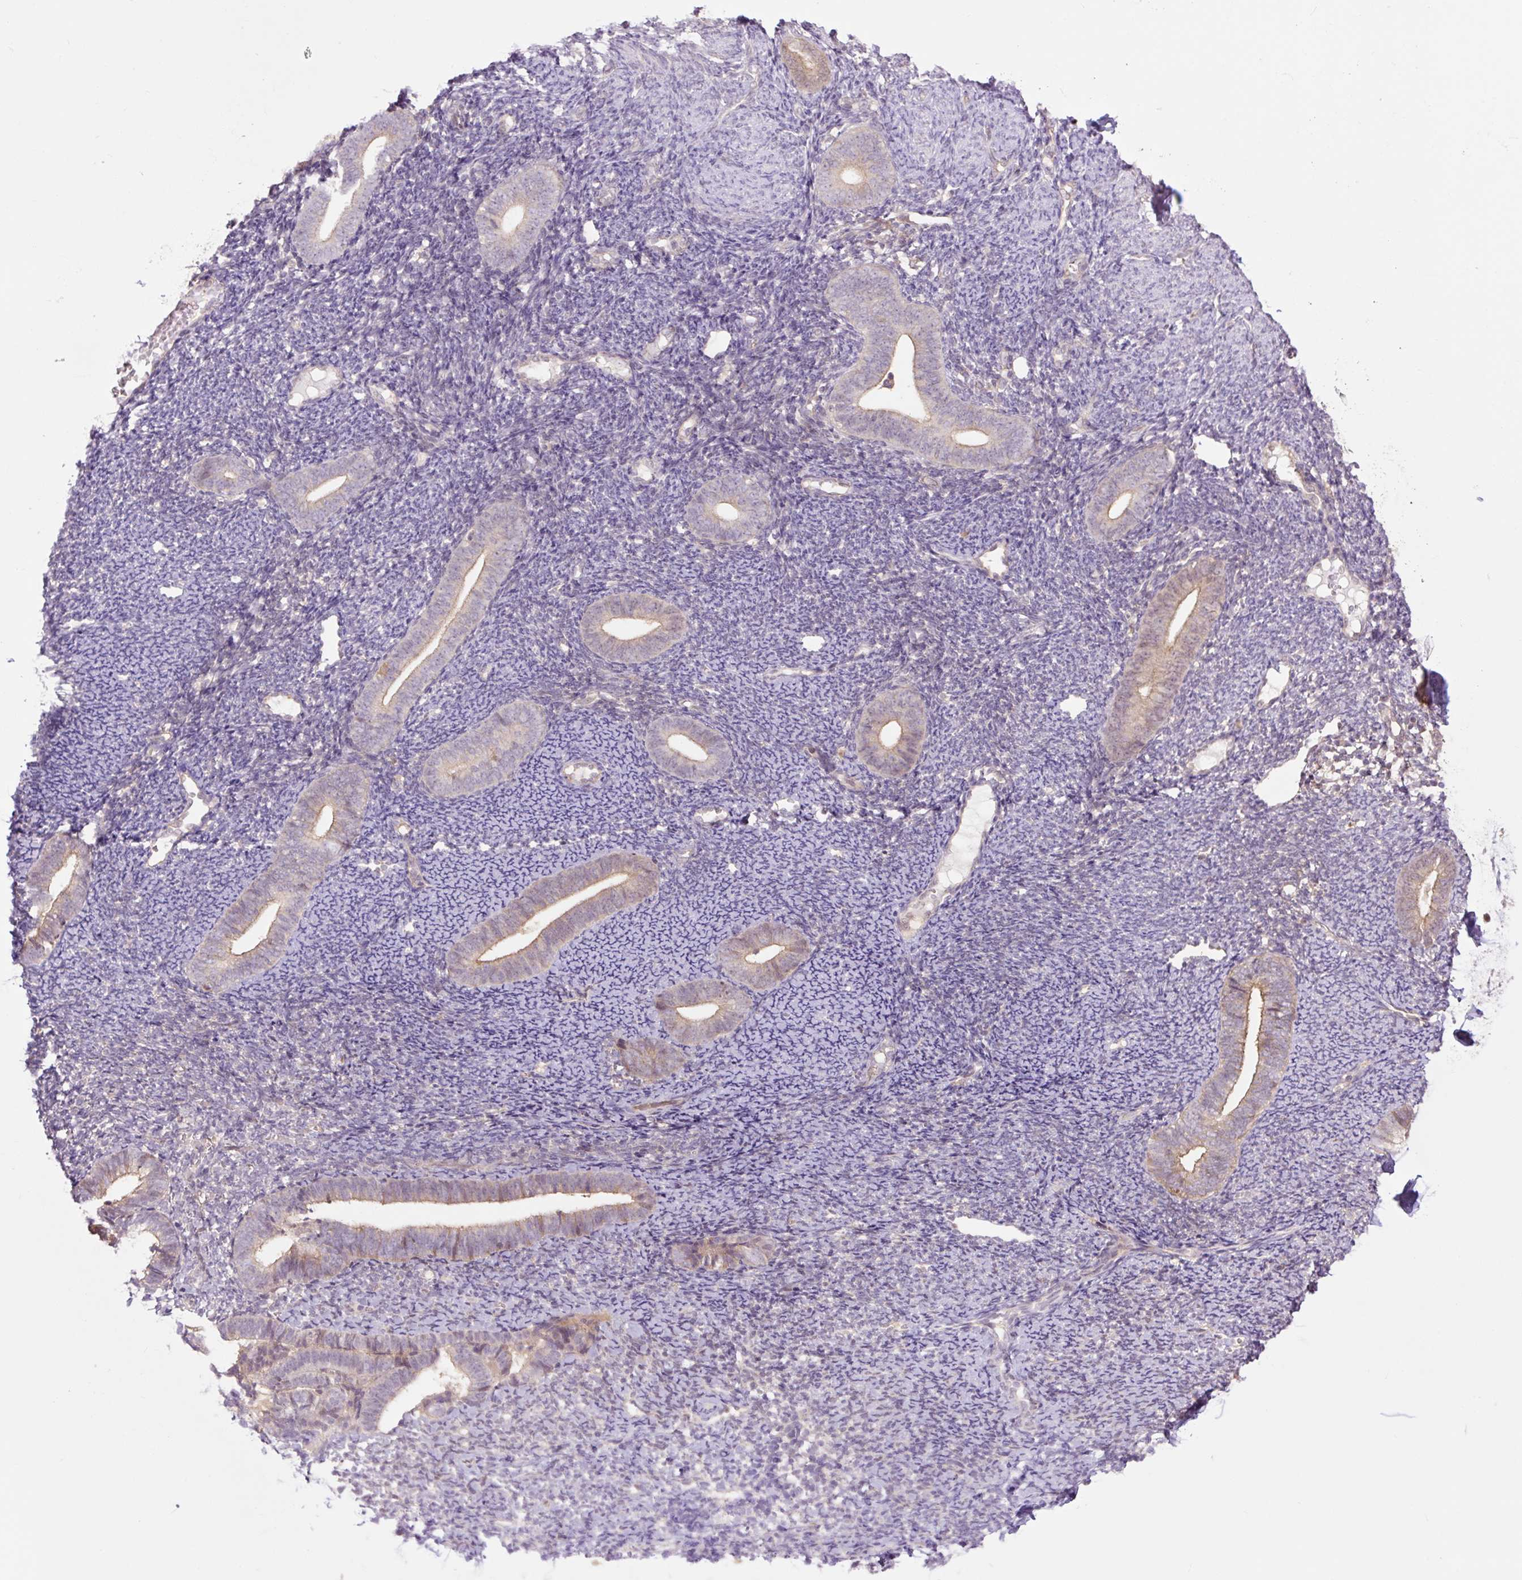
{"staining": {"intensity": "negative", "quantity": "none", "location": "none"}, "tissue": "endometrium", "cell_type": "Cells in endometrial stroma", "image_type": "normal", "snomed": [{"axis": "morphology", "description": "Normal tissue, NOS"}, {"axis": "topography", "description": "Endometrium"}], "caption": "IHC photomicrograph of benign human endometrium stained for a protein (brown), which demonstrates no staining in cells in endometrial stroma.", "gene": "TPT1", "patient": {"sex": "female", "age": 39}}